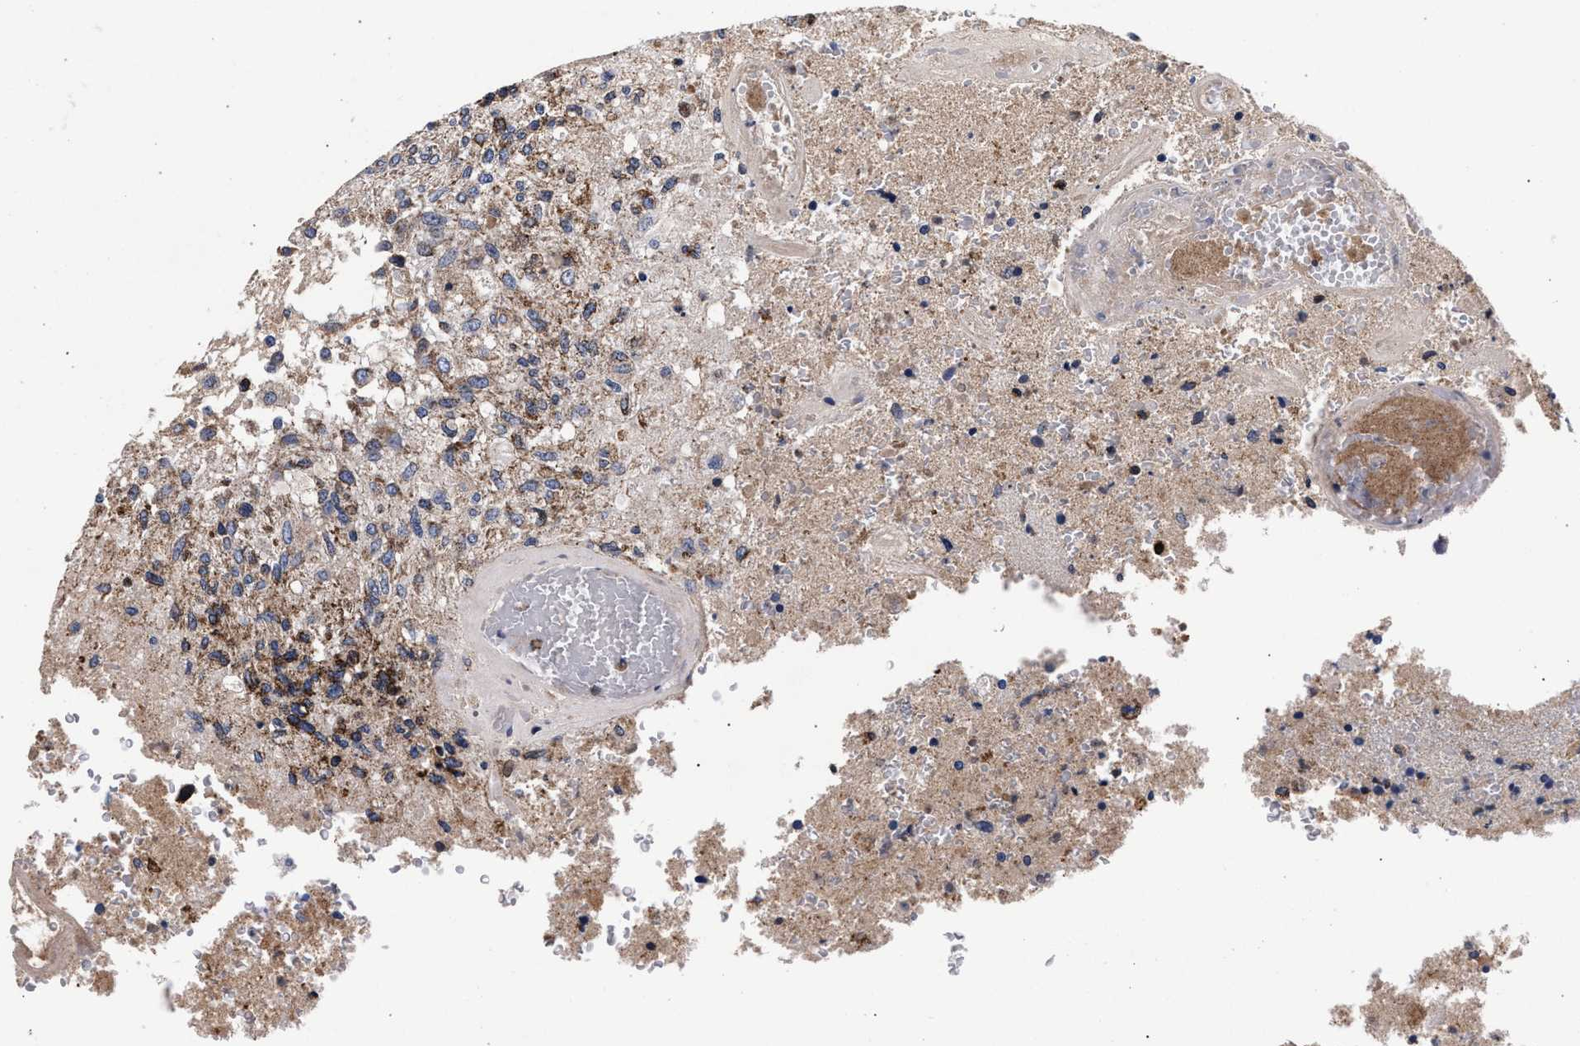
{"staining": {"intensity": "moderate", "quantity": "25%-75%", "location": "cytoplasmic/membranous"}, "tissue": "glioma", "cell_type": "Tumor cells", "image_type": "cancer", "snomed": [{"axis": "morphology", "description": "Normal tissue, NOS"}, {"axis": "morphology", "description": "Glioma, malignant, High grade"}, {"axis": "topography", "description": "Cerebral cortex"}], "caption": "Moderate cytoplasmic/membranous protein expression is identified in approximately 25%-75% of tumor cells in high-grade glioma (malignant).", "gene": "ACOX1", "patient": {"sex": "male", "age": 77}}